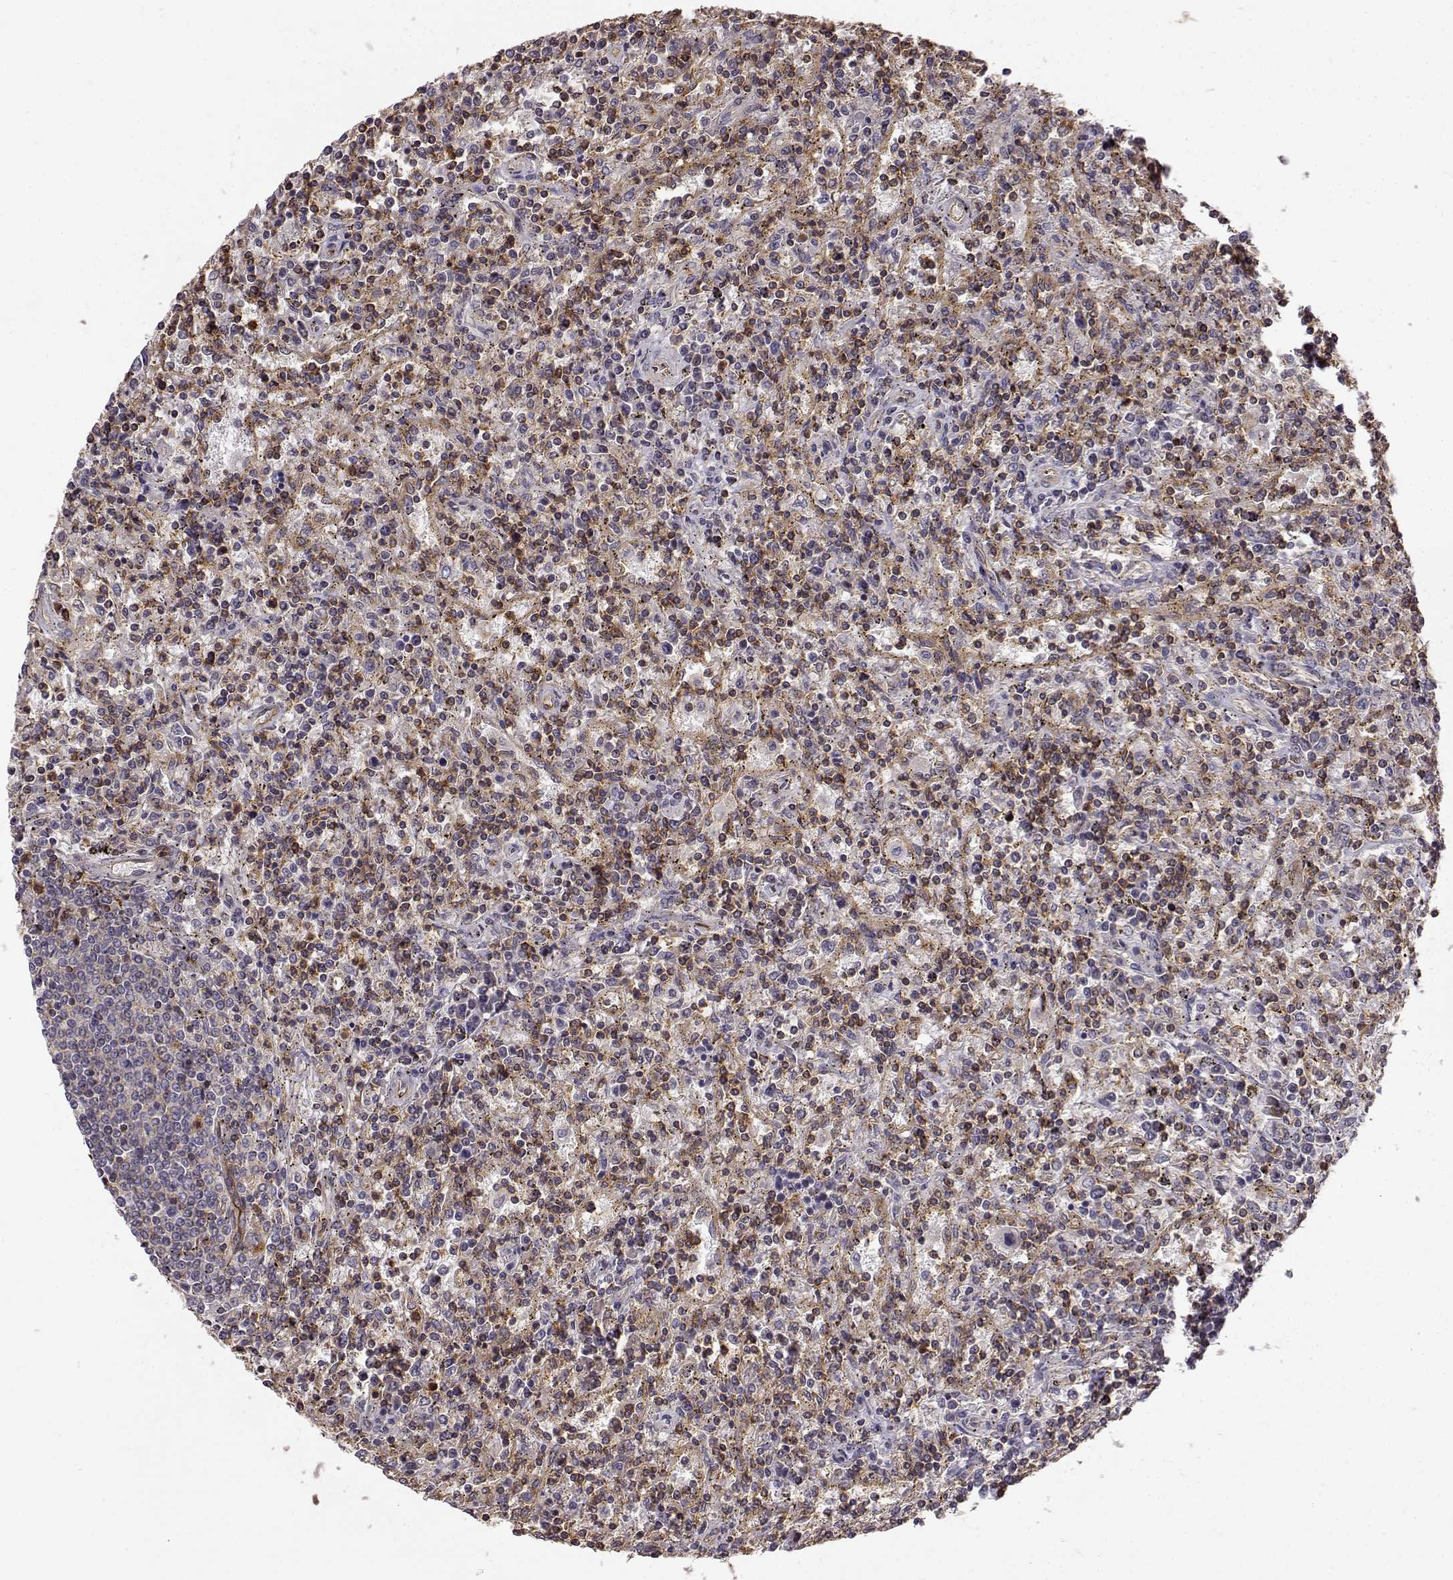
{"staining": {"intensity": "negative", "quantity": "none", "location": "none"}, "tissue": "lymphoma", "cell_type": "Tumor cells", "image_type": "cancer", "snomed": [{"axis": "morphology", "description": "Malignant lymphoma, non-Hodgkin's type, Low grade"}, {"axis": "topography", "description": "Spleen"}], "caption": "DAB immunohistochemical staining of low-grade malignant lymphoma, non-Hodgkin's type reveals no significant expression in tumor cells.", "gene": "IFITM1", "patient": {"sex": "male", "age": 62}}